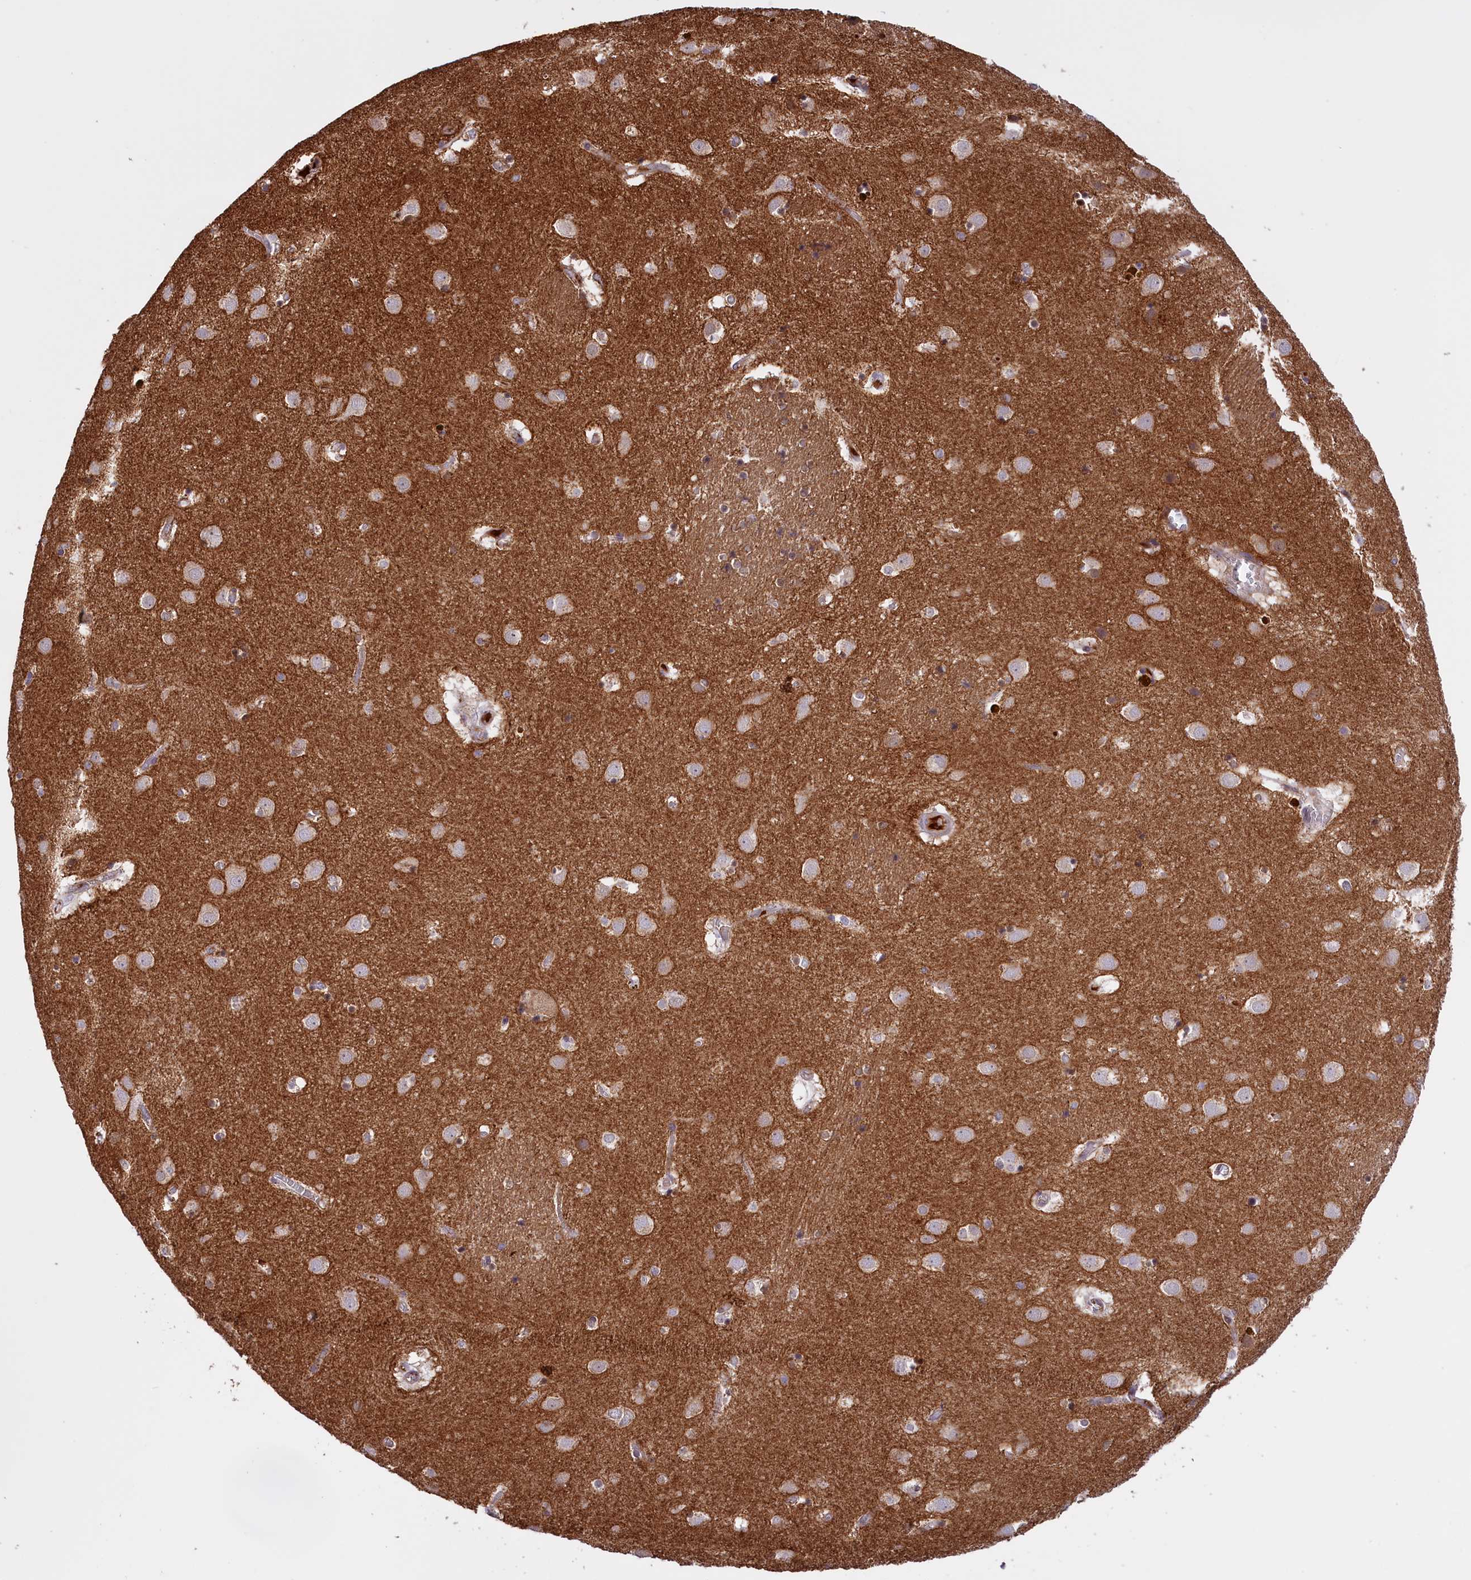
{"staining": {"intensity": "negative", "quantity": "none", "location": "none"}, "tissue": "caudate", "cell_type": "Glial cells", "image_type": "normal", "snomed": [{"axis": "morphology", "description": "Normal tissue, NOS"}, {"axis": "topography", "description": "Lateral ventricle wall"}], "caption": "High power microscopy image of an immunohistochemistry image of unremarkable caudate, revealing no significant staining in glial cells.", "gene": "RRAD", "patient": {"sex": "male", "age": 70}}